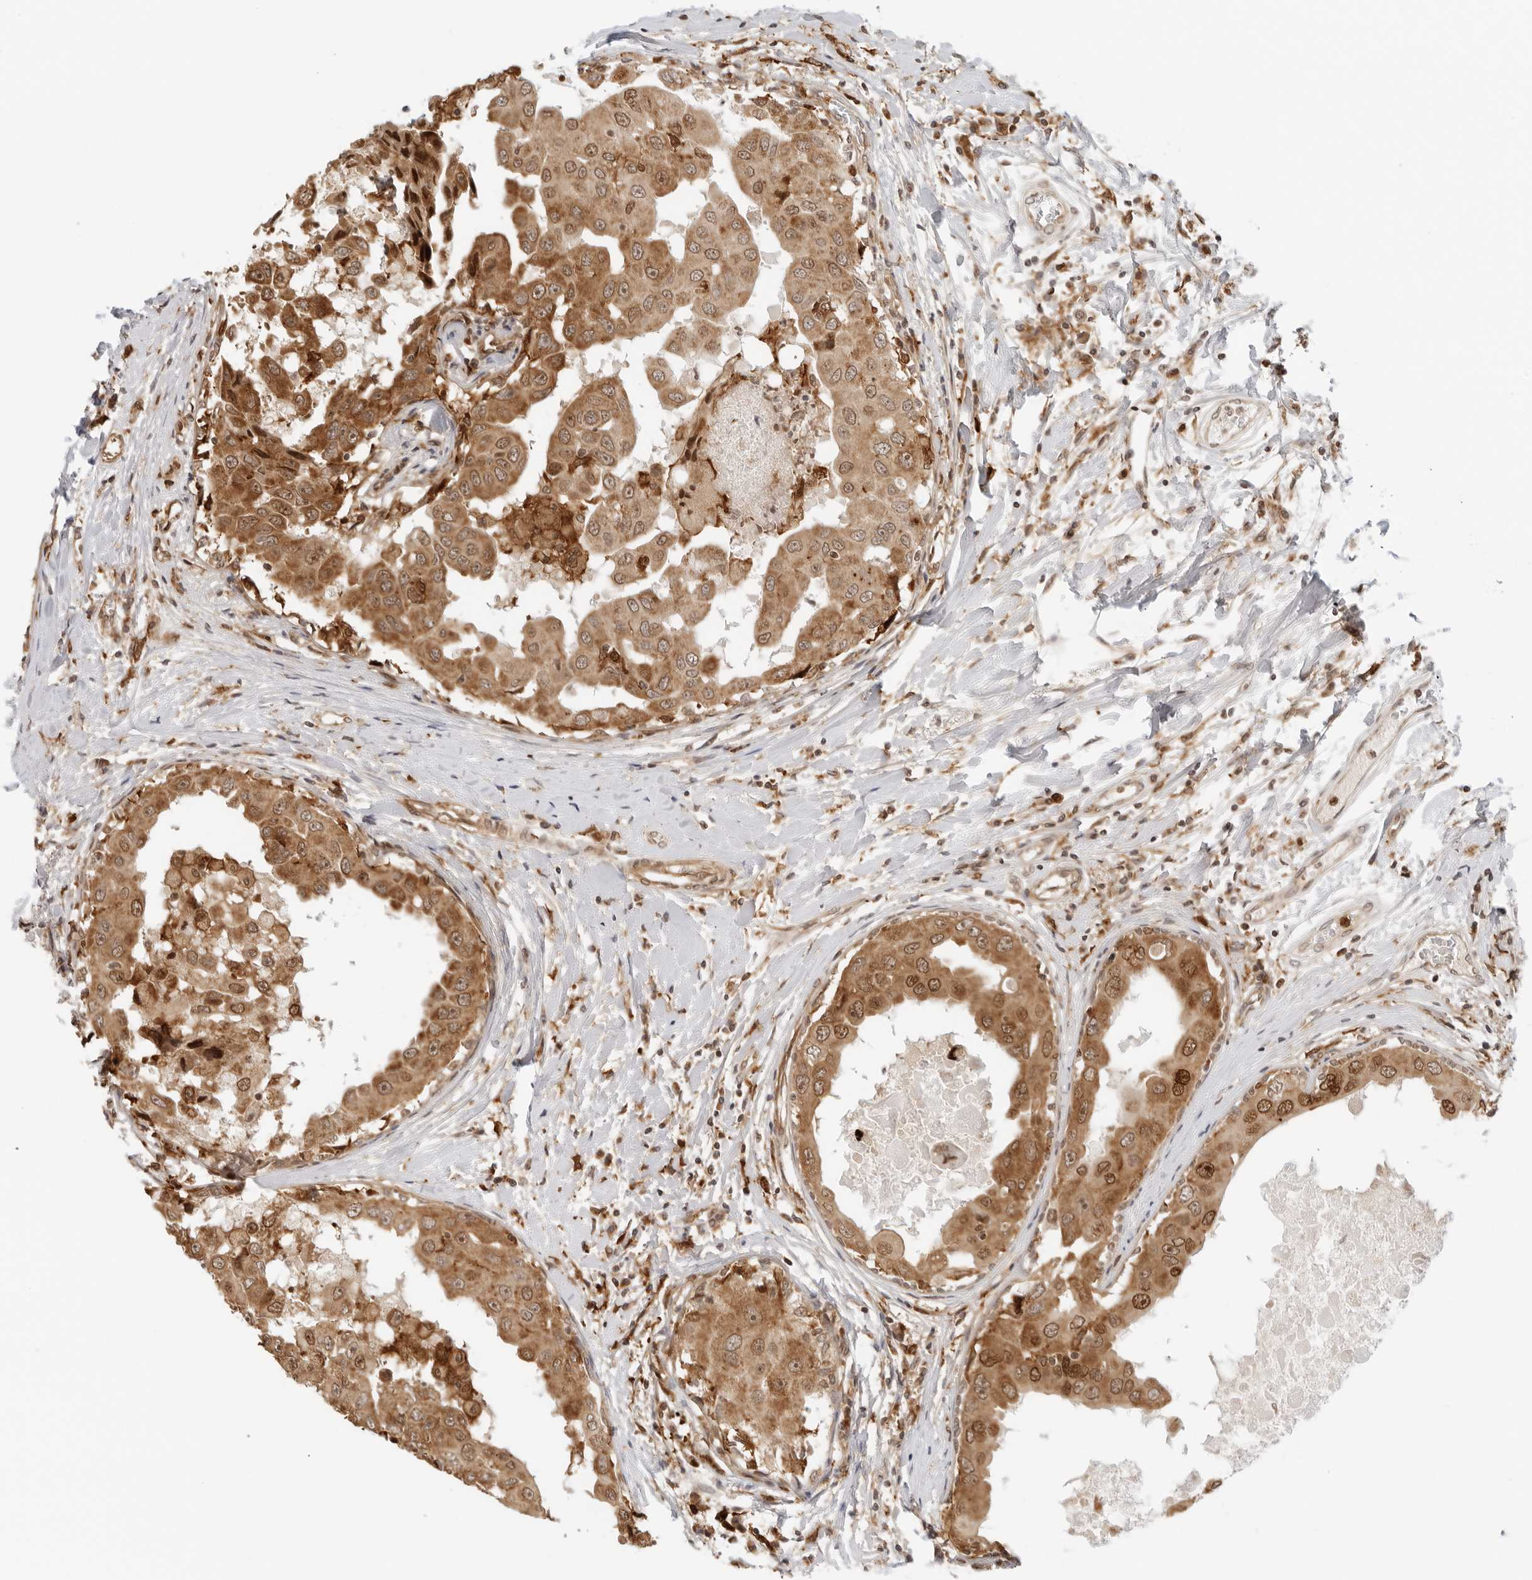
{"staining": {"intensity": "moderate", "quantity": ">75%", "location": "cytoplasmic/membranous,nuclear"}, "tissue": "breast cancer", "cell_type": "Tumor cells", "image_type": "cancer", "snomed": [{"axis": "morphology", "description": "Duct carcinoma"}, {"axis": "topography", "description": "Breast"}], "caption": "Immunohistochemistry (IHC) micrograph of breast cancer stained for a protein (brown), which demonstrates medium levels of moderate cytoplasmic/membranous and nuclear positivity in approximately >75% of tumor cells.", "gene": "RC3H1", "patient": {"sex": "female", "age": 27}}